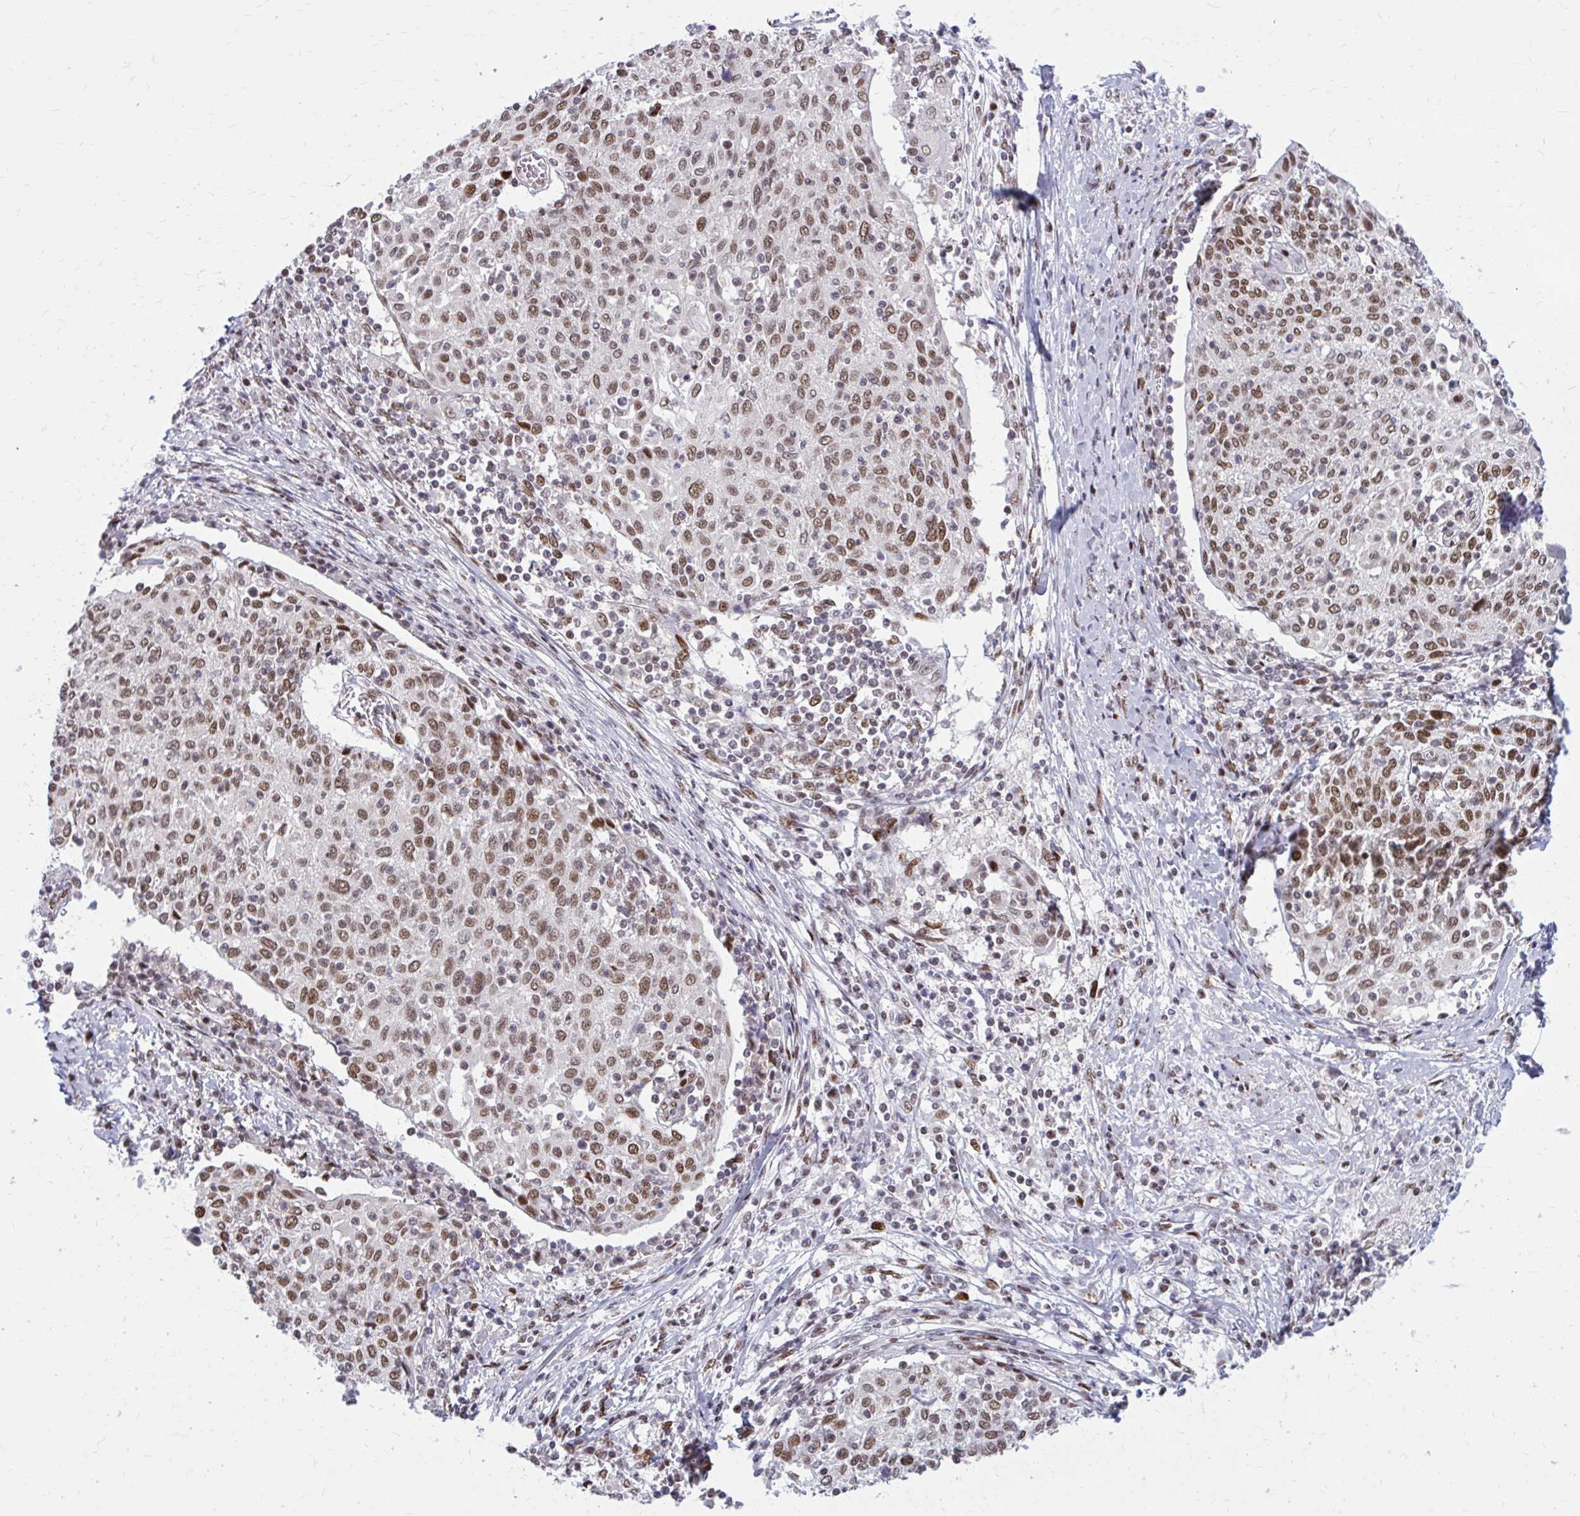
{"staining": {"intensity": "moderate", "quantity": ">75%", "location": "nuclear"}, "tissue": "cervical cancer", "cell_type": "Tumor cells", "image_type": "cancer", "snomed": [{"axis": "morphology", "description": "Squamous cell carcinoma, NOS"}, {"axis": "topography", "description": "Cervix"}], "caption": "This photomicrograph reveals immunohistochemistry staining of human cervical cancer (squamous cell carcinoma), with medium moderate nuclear positivity in approximately >75% of tumor cells.", "gene": "PSME4", "patient": {"sex": "female", "age": 52}}